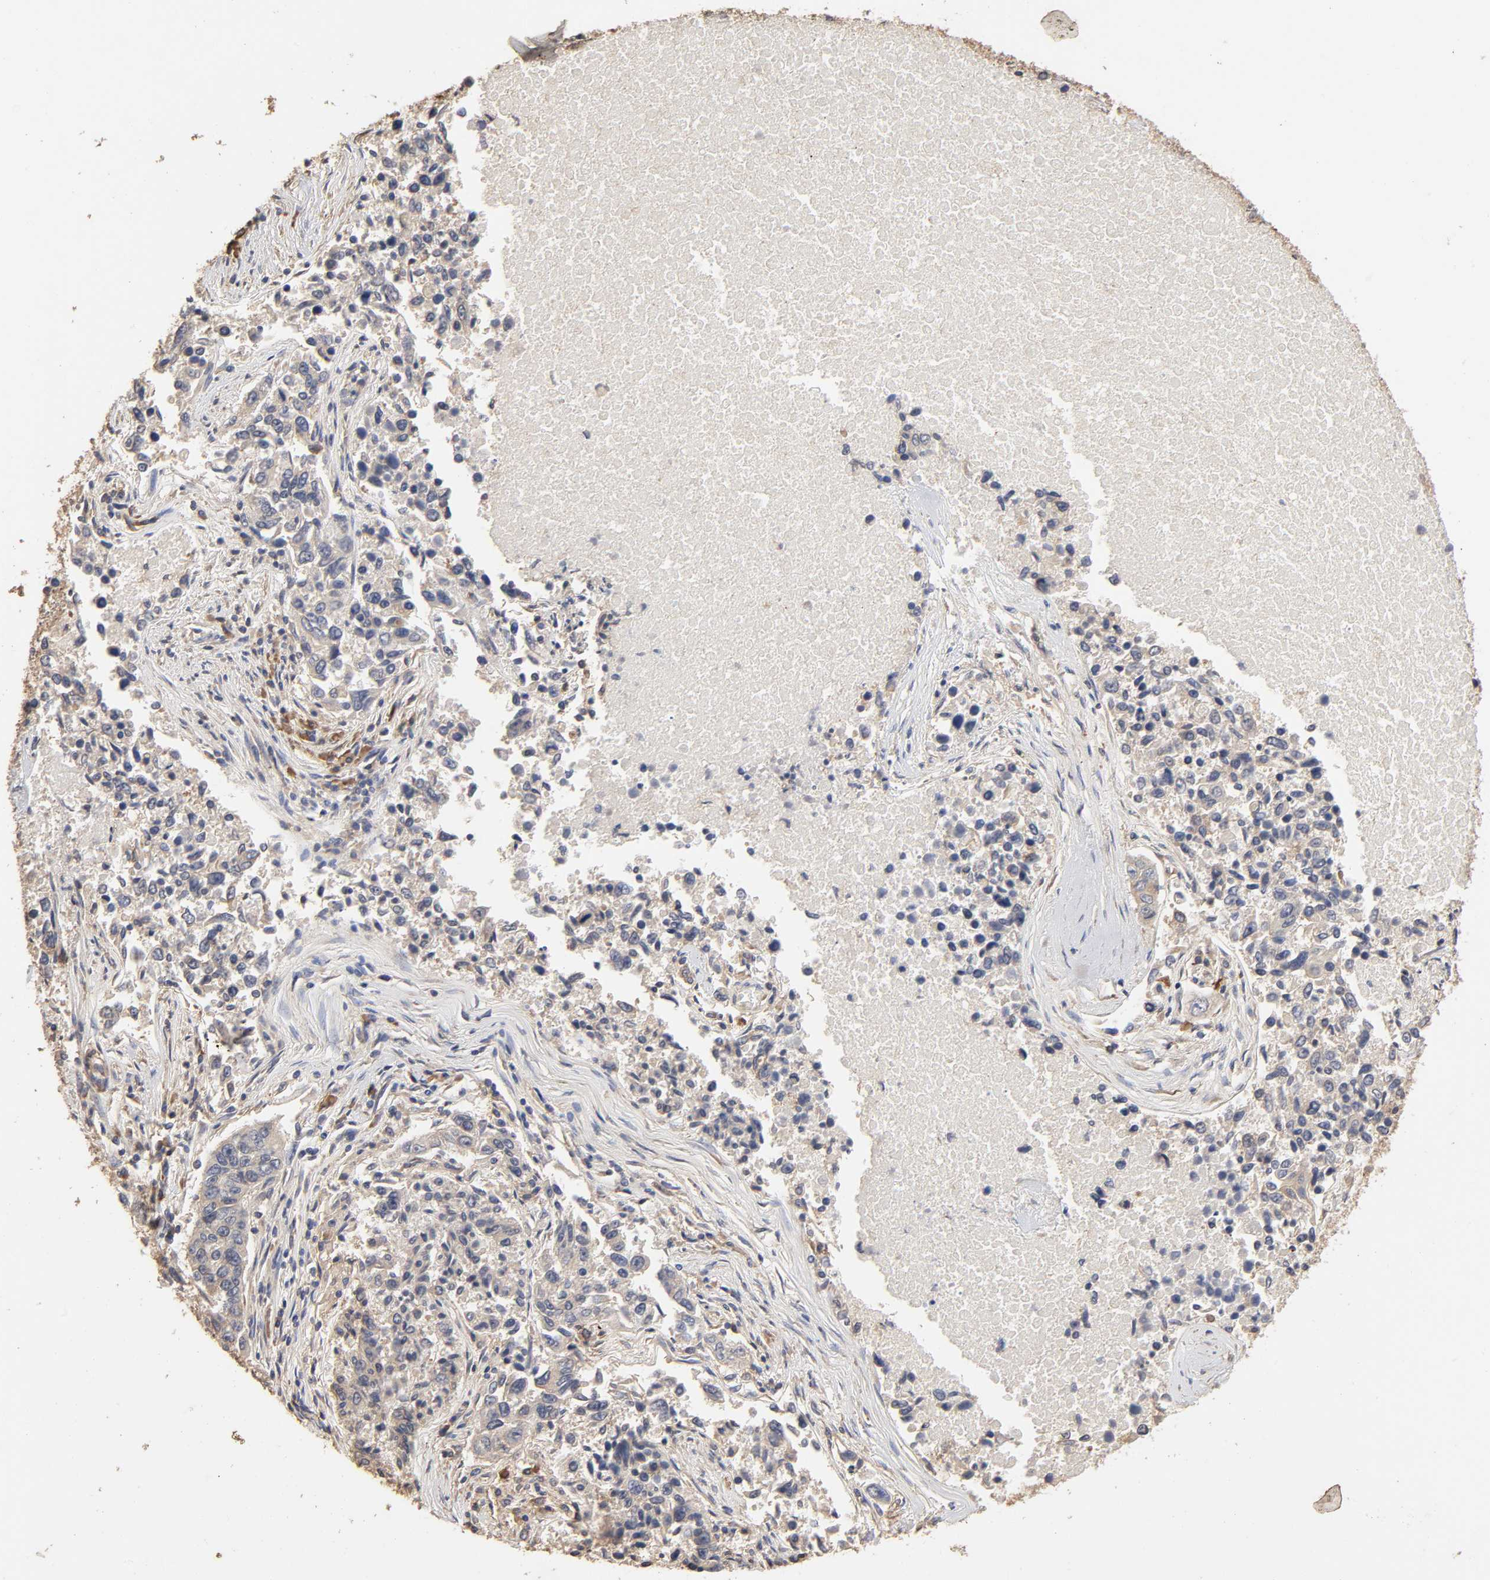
{"staining": {"intensity": "weak", "quantity": "25%-75%", "location": "cytoplasmic/membranous"}, "tissue": "lung cancer", "cell_type": "Tumor cells", "image_type": "cancer", "snomed": [{"axis": "morphology", "description": "Adenocarcinoma, NOS"}, {"axis": "topography", "description": "Lung"}], "caption": "Protein expression analysis of human lung adenocarcinoma reveals weak cytoplasmic/membranous staining in approximately 25%-75% of tumor cells.", "gene": "EIF4G2", "patient": {"sex": "male", "age": 84}}